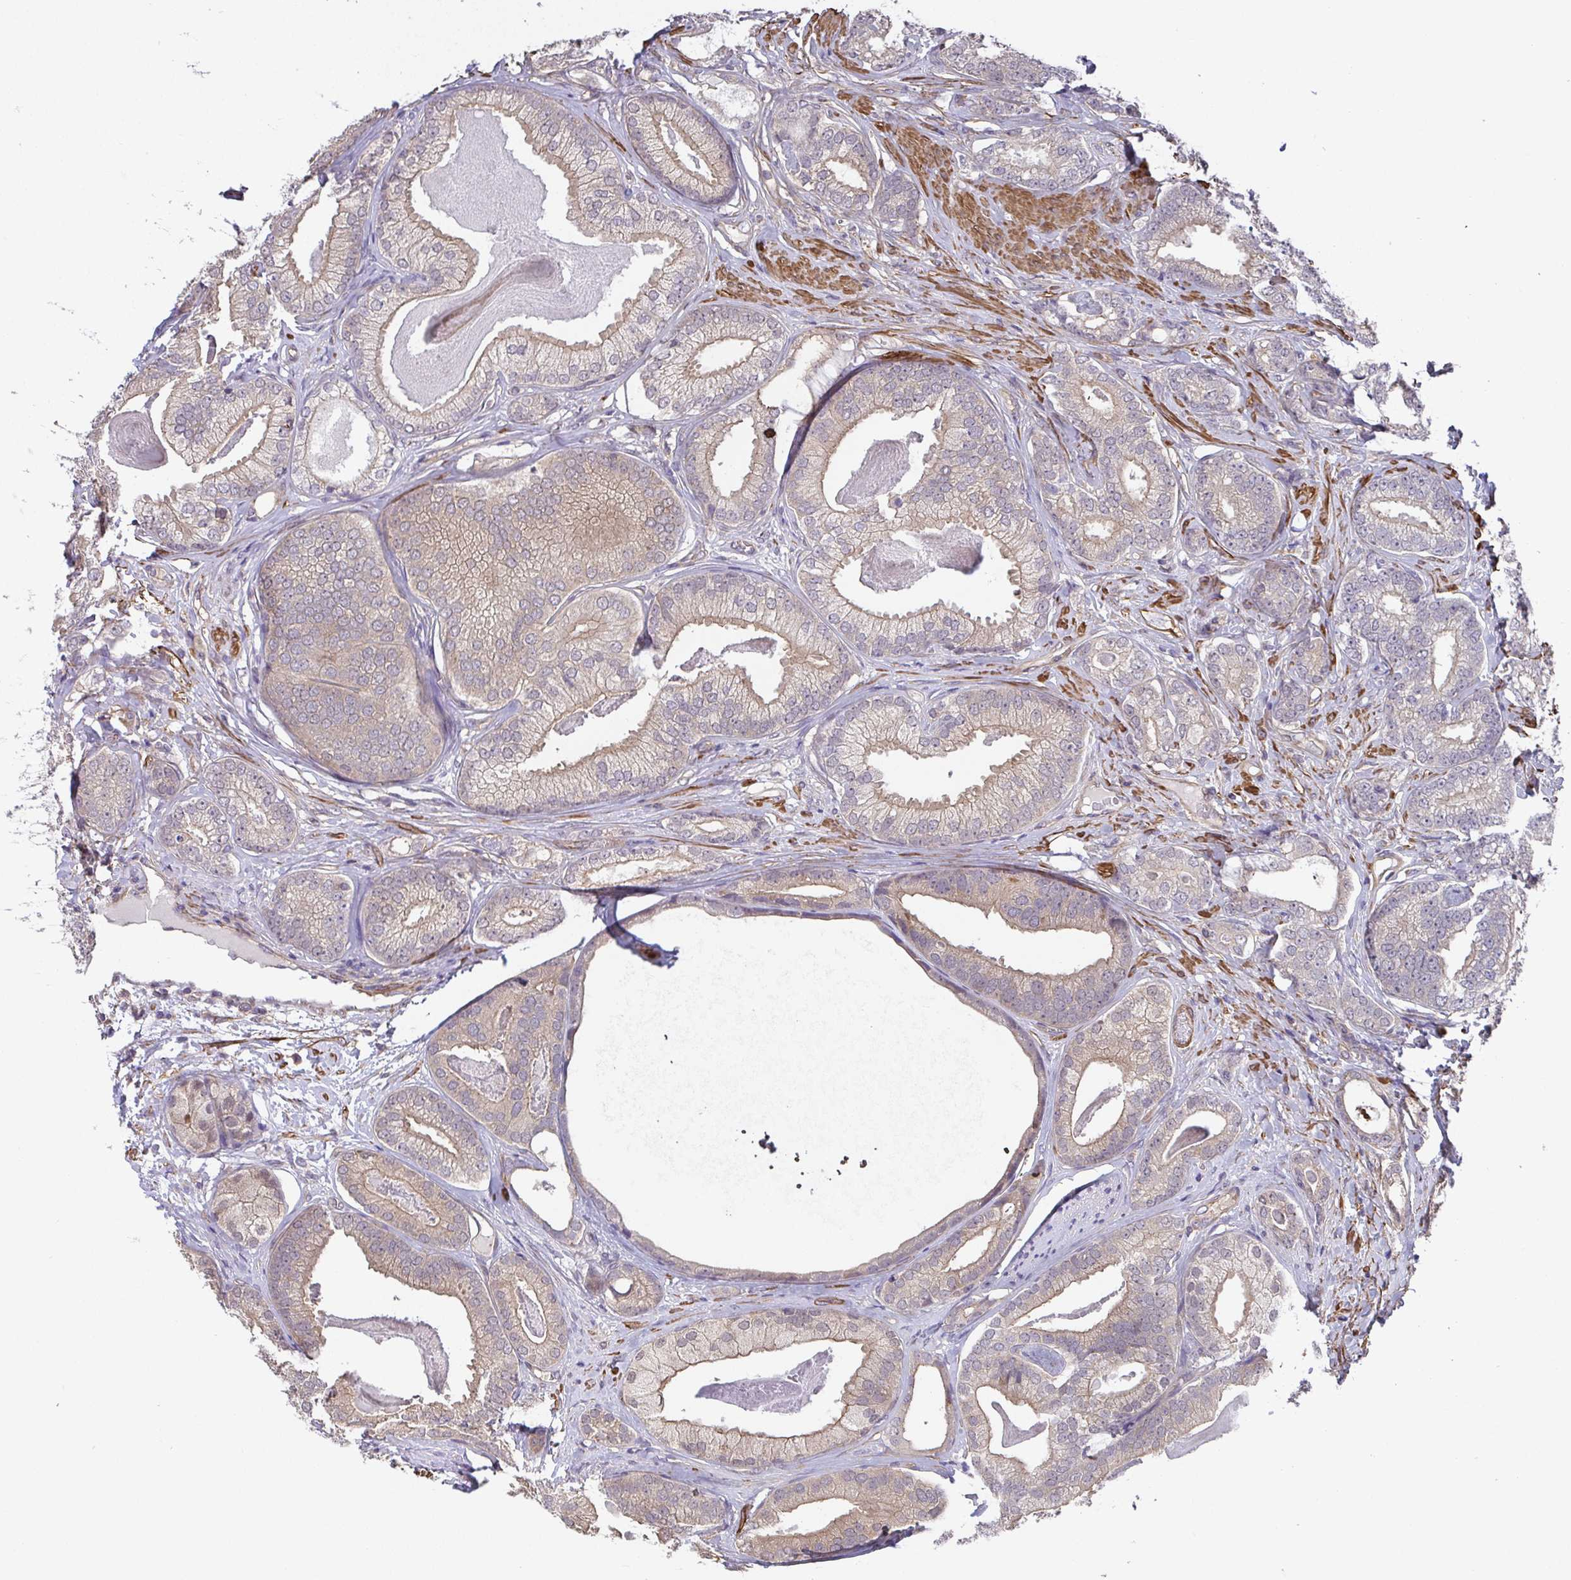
{"staining": {"intensity": "weak", "quantity": "25%-75%", "location": "cytoplasmic/membranous"}, "tissue": "prostate cancer", "cell_type": "Tumor cells", "image_type": "cancer", "snomed": [{"axis": "morphology", "description": "Adenocarcinoma, Low grade"}, {"axis": "topography", "description": "Prostate"}], "caption": "Brown immunohistochemical staining in human prostate cancer (adenocarcinoma (low-grade)) exhibits weak cytoplasmic/membranous positivity in about 25%-75% of tumor cells. (DAB IHC with brightfield microscopy, high magnification).", "gene": "ZNF696", "patient": {"sex": "male", "age": 63}}